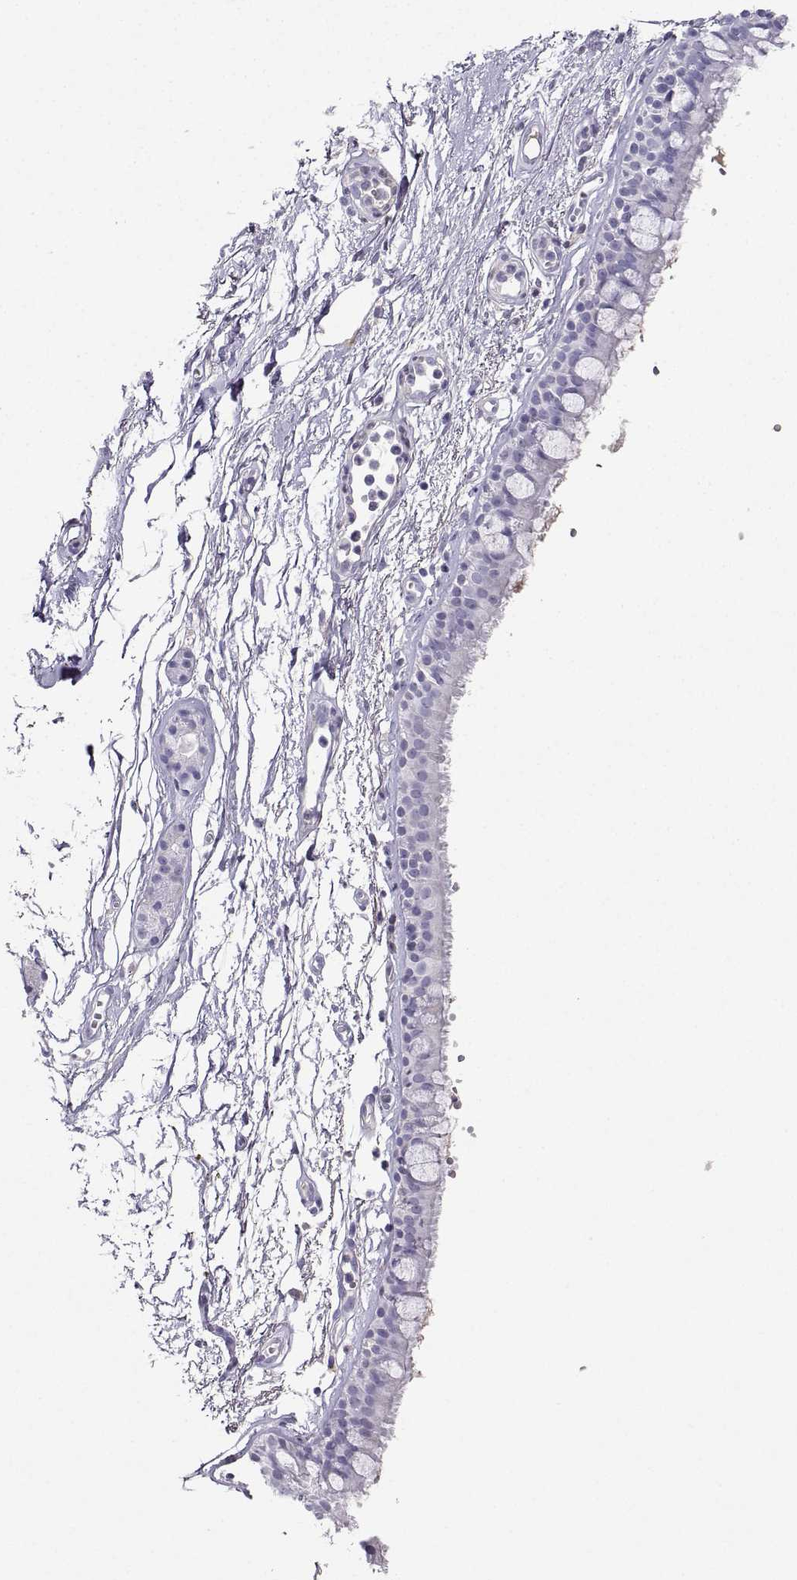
{"staining": {"intensity": "negative", "quantity": "none", "location": "none"}, "tissue": "bronchus", "cell_type": "Respiratory epithelial cells", "image_type": "normal", "snomed": [{"axis": "morphology", "description": "Normal tissue, NOS"}, {"axis": "topography", "description": "Cartilage tissue"}, {"axis": "topography", "description": "Bronchus"}], "caption": "Immunohistochemistry photomicrograph of normal bronchus: human bronchus stained with DAB displays no significant protein expression in respiratory epithelial cells. (Immunohistochemistry (ihc), brightfield microscopy, high magnification).", "gene": "GRIK4", "patient": {"sex": "male", "age": 66}}